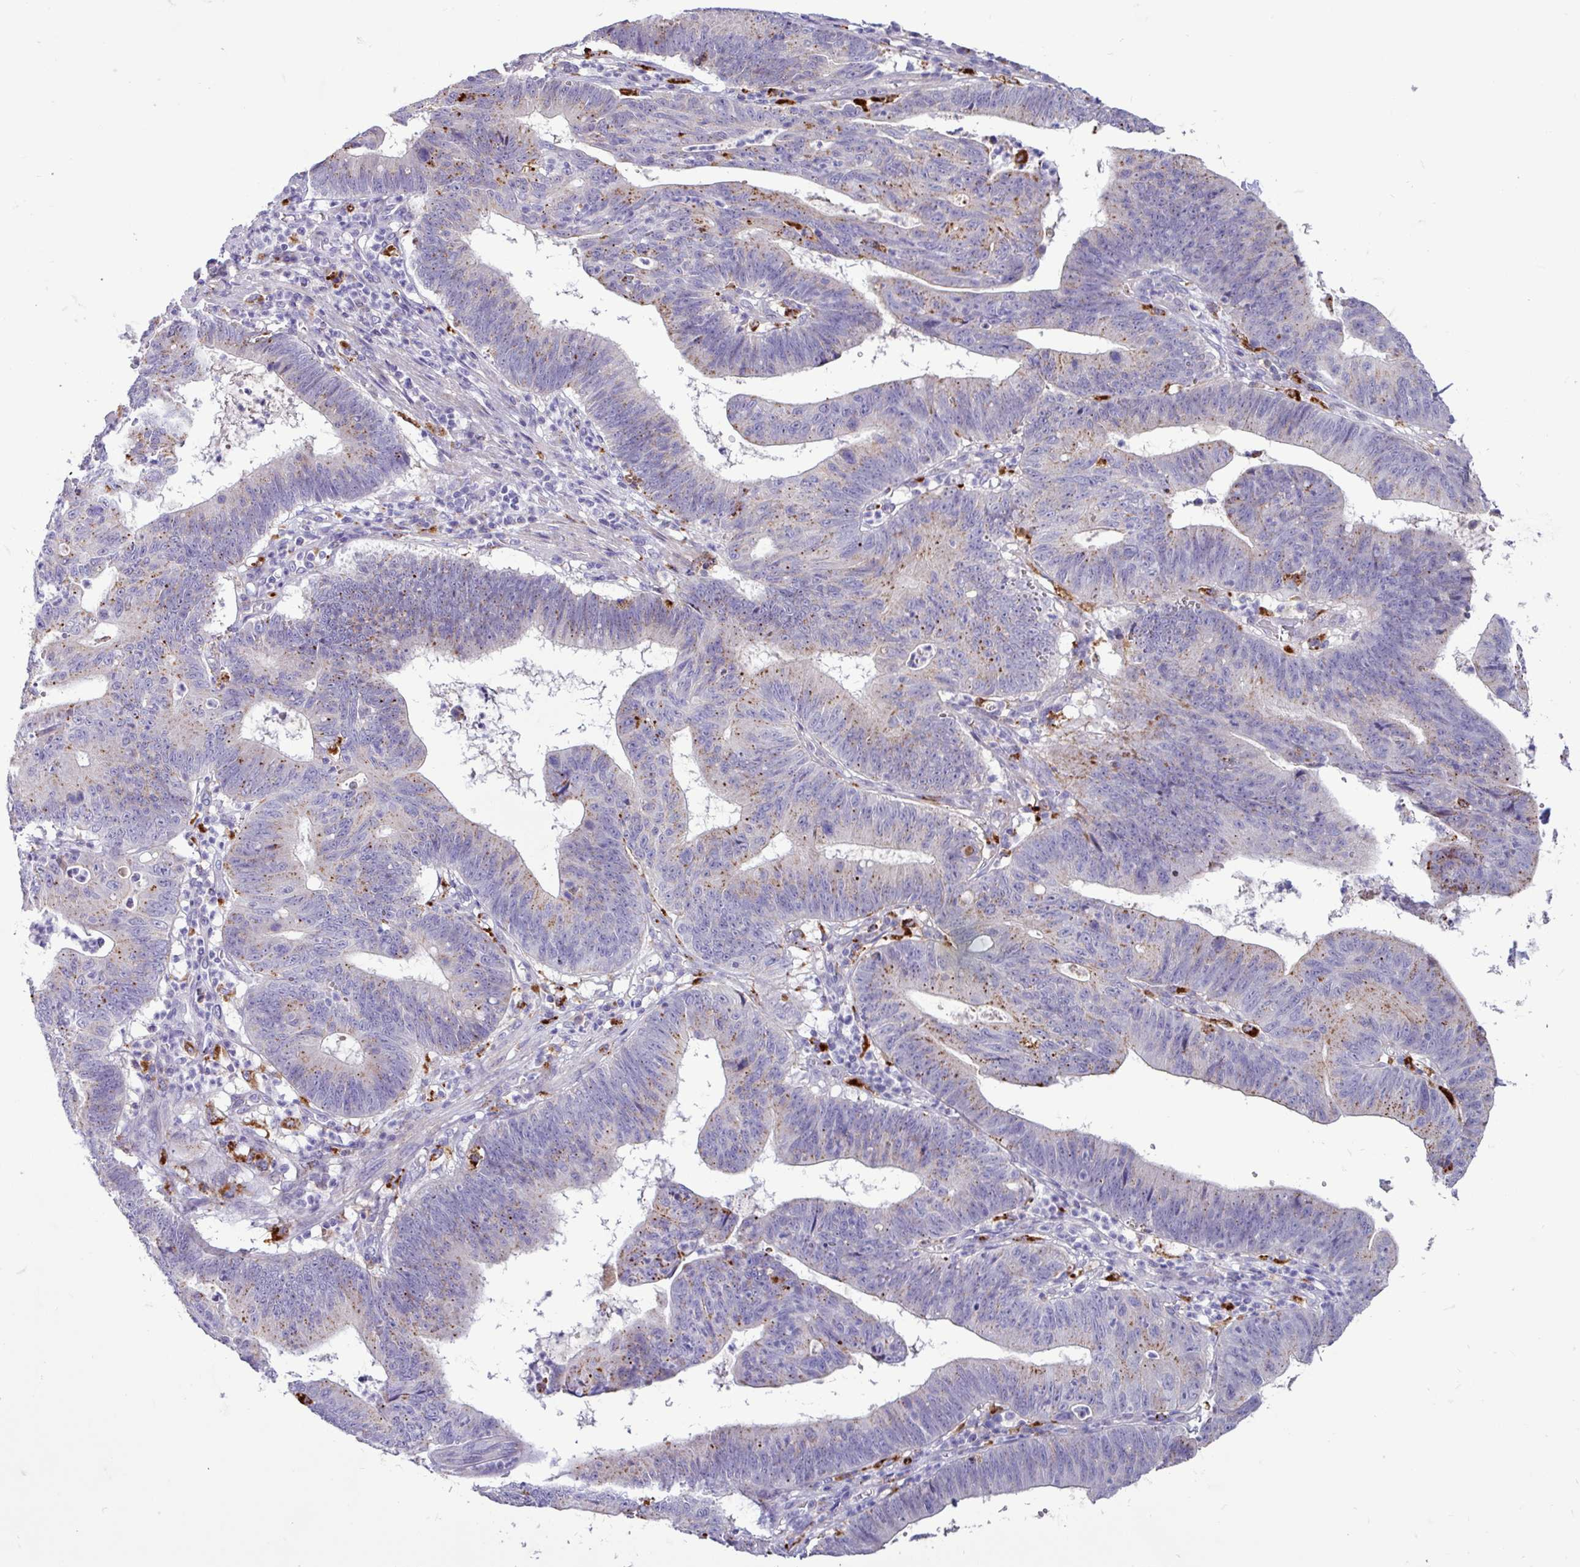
{"staining": {"intensity": "weak", "quantity": "25%-75%", "location": "cytoplasmic/membranous"}, "tissue": "stomach cancer", "cell_type": "Tumor cells", "image_type": "cancer", "snomed": [{"axis": "morphology", "description": "Adenocarcinoma, NOS"}, {"axis": "topography", "description": "Stomach"}], "caption": "Immunohistochemical staining of adenocarcinoma (stomach) exhibits weak cytoplasmic/membranous protein positivity in approximately 25%-75% of tumor cells. The staining was performed using DAB, with brown indicating positive protein expression. Nuclei are stained blue with hematoxylin.", "gene": "AMIGO2", "patient": {"sex": "male", "age": 59}}